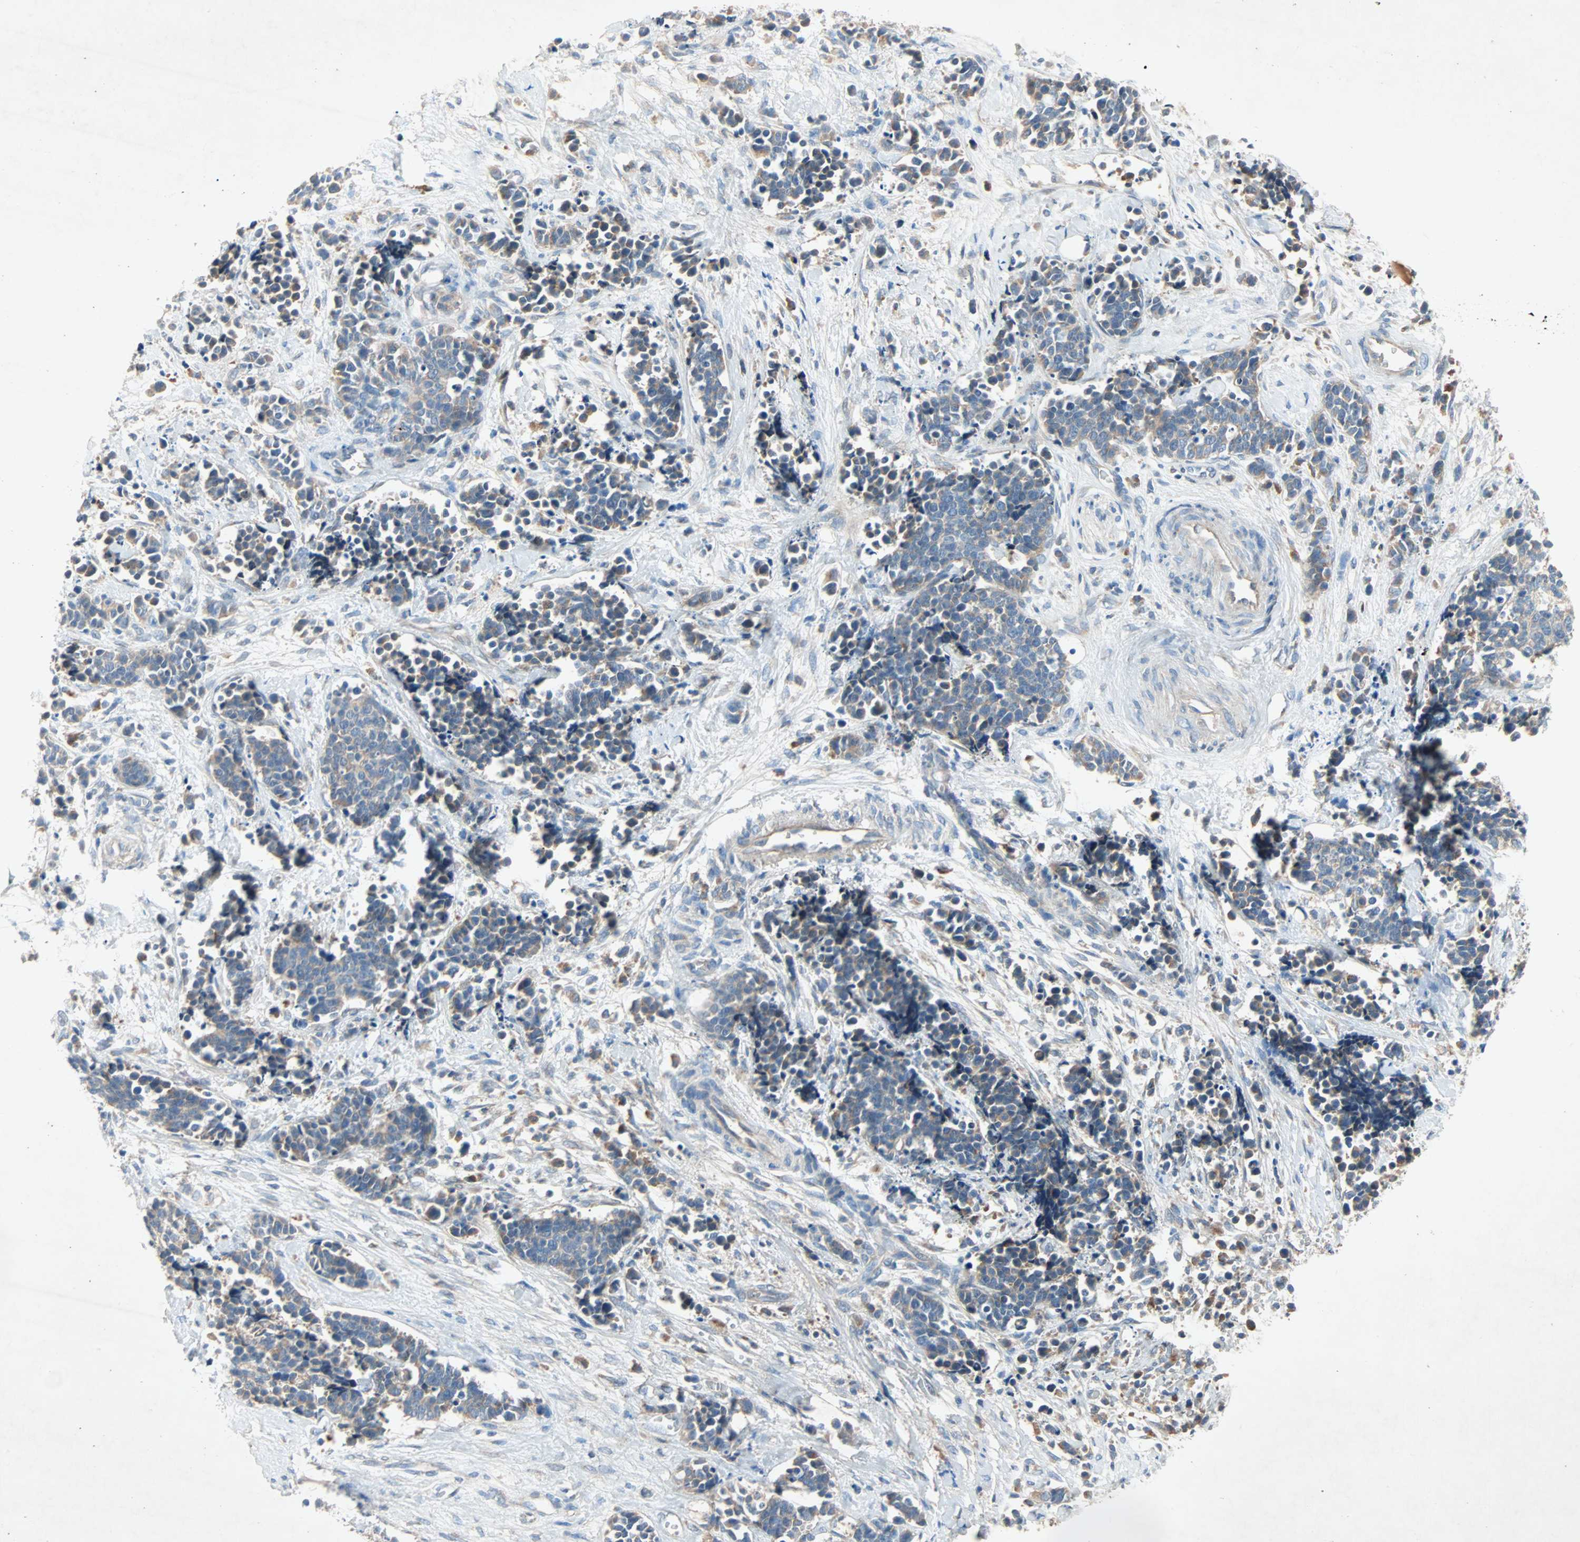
{"staining": {"intensity": "weak", "quantity": ">75%", "location": "cytoplasmic/membranous"}, "tissue": "cervical cancer", "cell_type": "Tumor cells", "image_type": "cancer", "snomed": [{"axis": "morphology", "description": "Squamous cell carcinoma, NOS"}, {"axis": "topography", "description": "Cervix"}], "caption": "A histopathology image of cervical squamous cell carcinoma stained for a protein reveals weak cytoplasmic/membranous brown staining in tumor cells. Immunohistochemistry stains the protein of interest in brown and the nuclei are stained blue.", "gene": "XYLT1", "patient": {"sex": "female", "age": 35}}